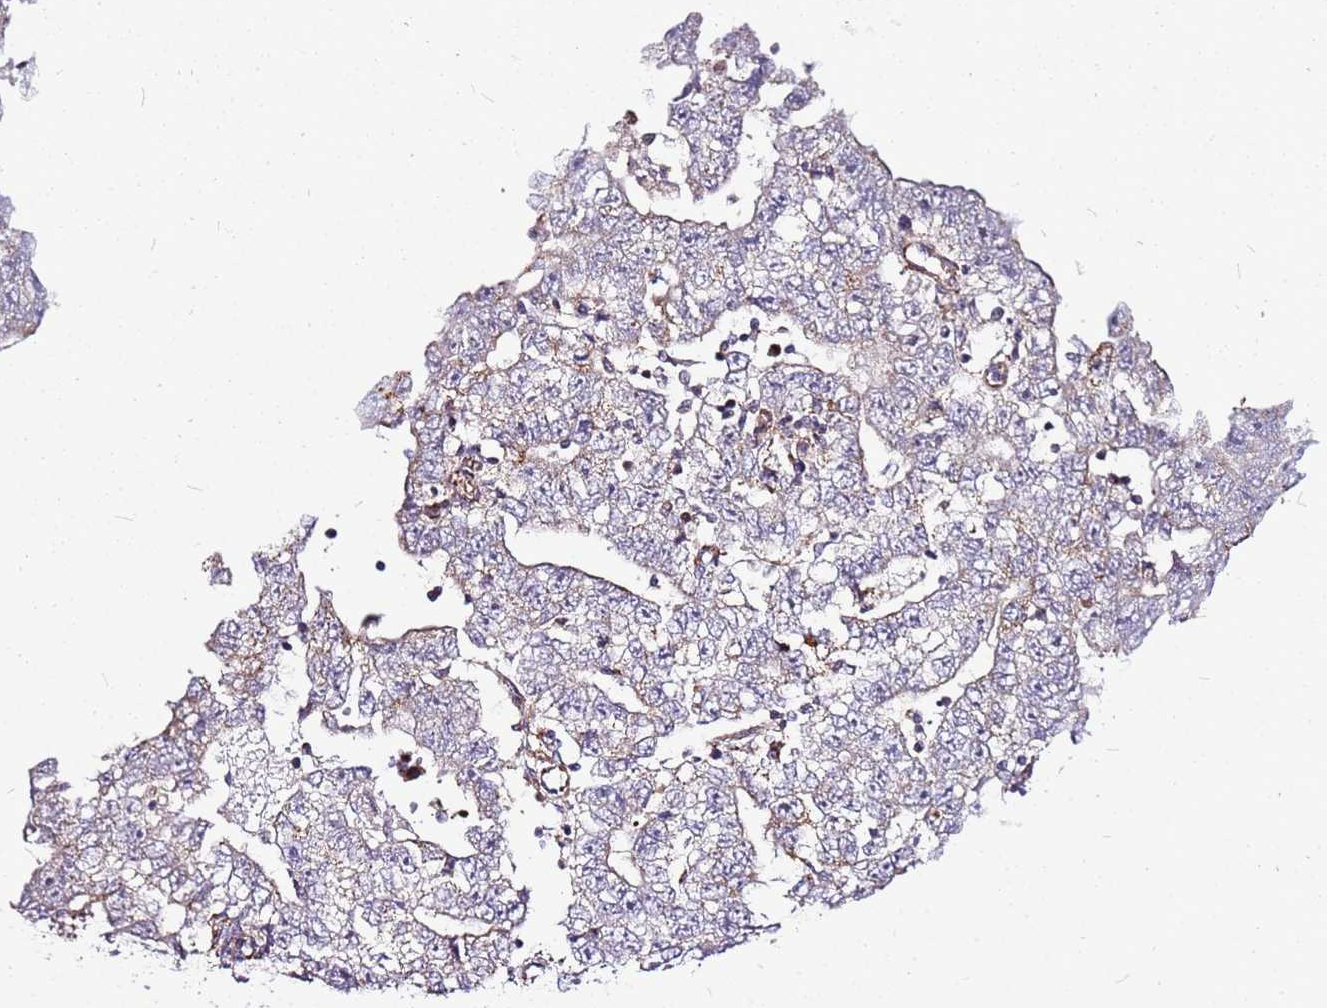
{"staining": {"intensity": "weak", "quantity": "<25%", "location": "cytoplasmic/membranous"}, "tissue": "testis cancer", "cell_type": "Tumor cells", "image_type": "cancer", "snomed": [{"axis": "morphology", "description": "Carcinoma, Embryonal, NOS"}, {"axis": "topography", "description": "Testis"}], "caption": "Tumor cells show no significant staining in testis embryonal carcinoma.", "gene": "OR51T1", "patient": {"sex": "male", "age": 25}}